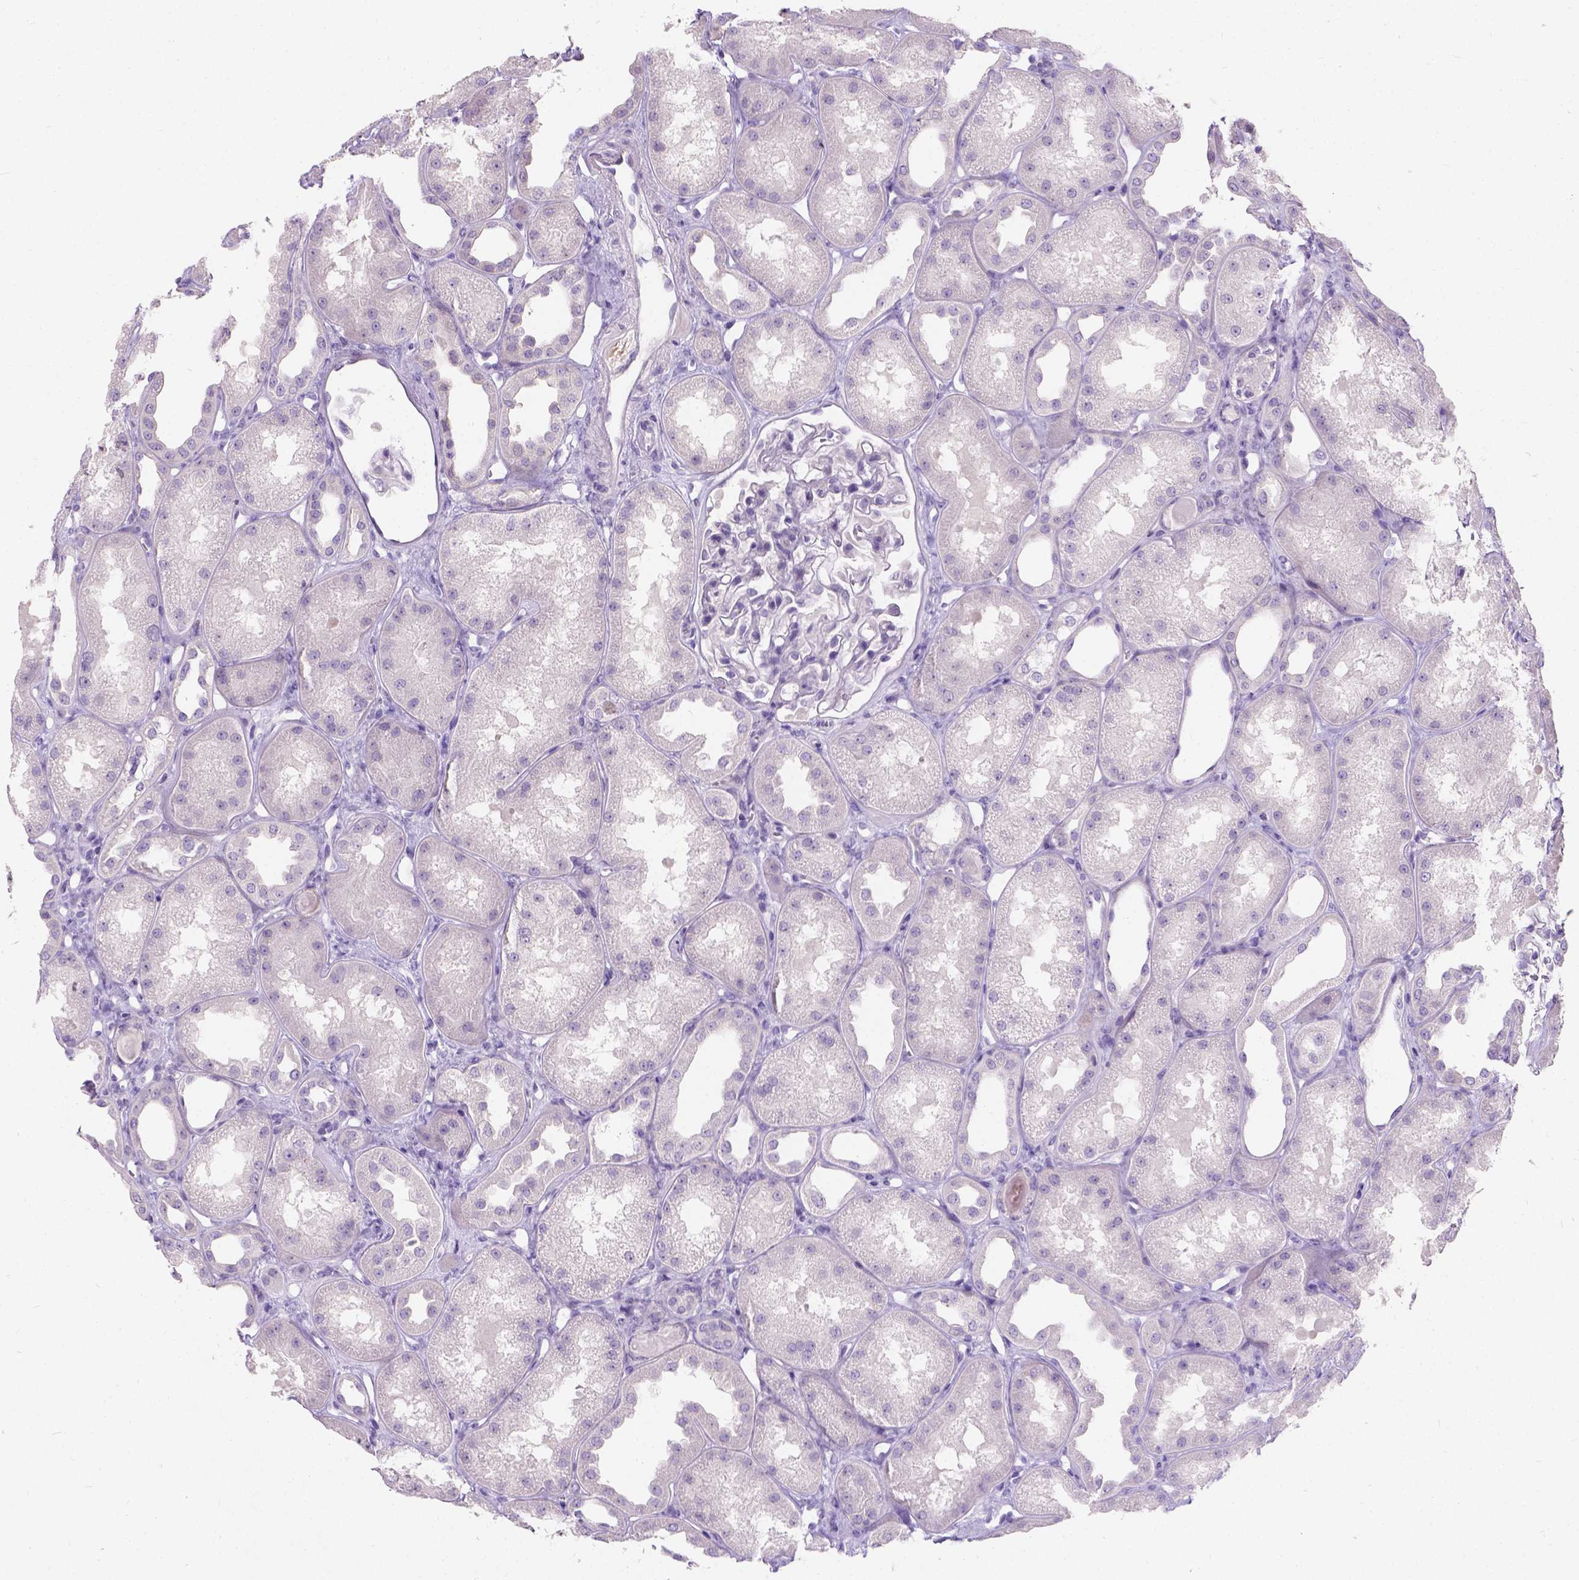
{"staining": {"intensity": "negative", "quantity": "none", "location": "none"}, "tissue": "kidney", "cell_type": "Cells in glomeruli", "image_type": "normal", "snomed": [{"axis": "morphology", "description": "Normal tissue, NOS"}, {"axis": "topography", "description": "Kidney"}], "caption": "This is an IHC histopathology image of normal human kidney. There is no positivity in cells in glomeruli.", "gene": "C20orf144", "patient": {"sex": "male", "age": 61}}